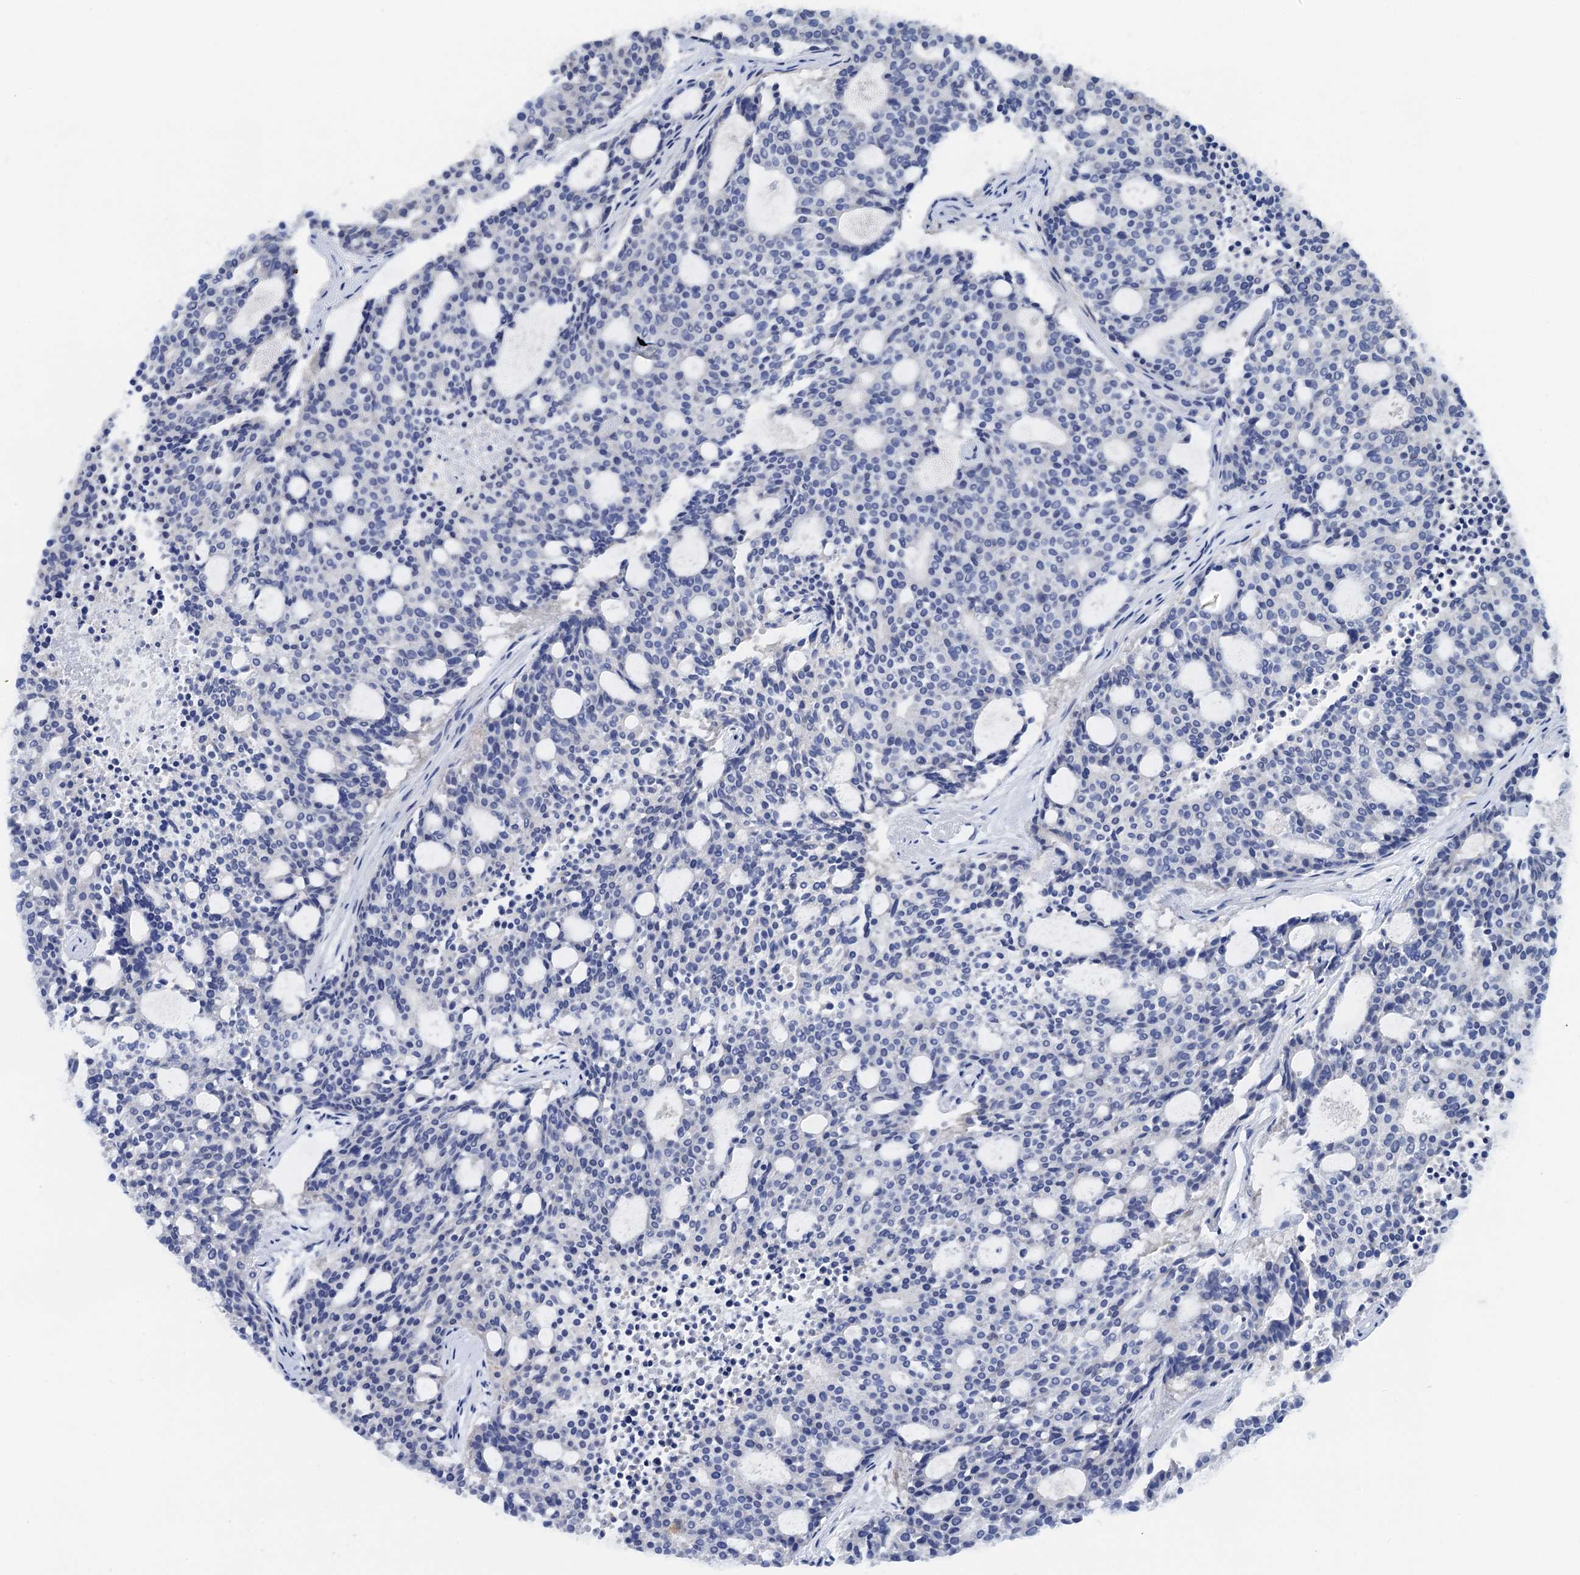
{"staining": {"intensity": "negative", "quantity": "none", "location": "none"}, "tissue": "carcinoid", "cell_type": "Tumor cells", "image_type": "cancer", "snomed": [{"axis": "morphology", "description": "Carcinoid, malignant, NOS"}, {"axis": "topography", "description": "Pancreas"}], "caption": "Immunohistochemistry image of human carcinoid (malignant) stained for a protein (brown), which demonstrates no positivity in tumor cells.", "gene": "TMEM39B", "patient": {"sex": "female", "age": 54}}